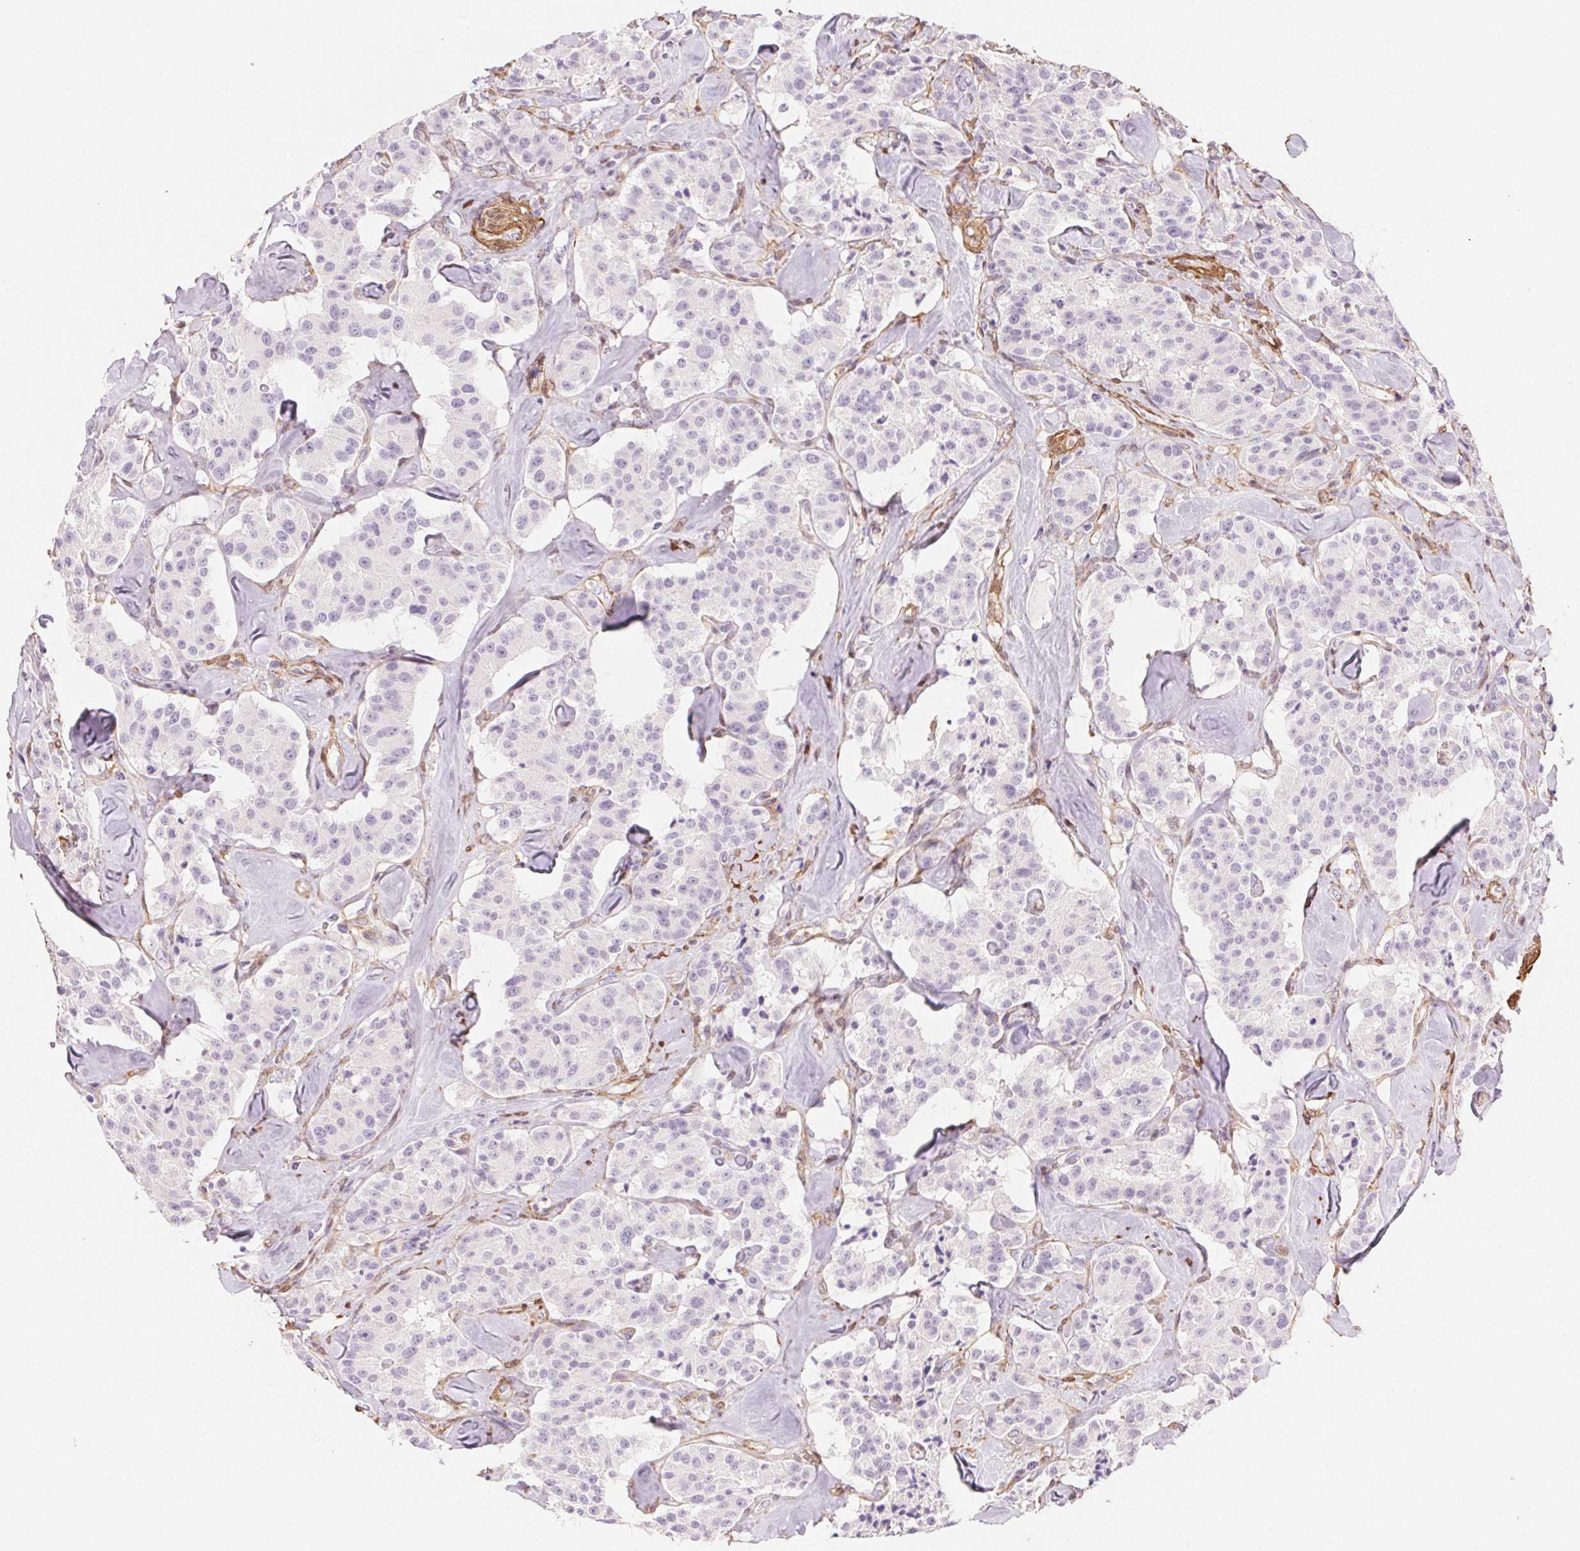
{"staining": {"intensity": "negative", "quantity": "none", "location": "none"}, "tissue": "carcinoid", "cell_type": "Tumor cells", "image_type": "cancer", "snomed": [{"axis": "morphology", "description": "Carcinoid, malignant, NOS"}, {"axis": "topography", "description": "Pancreas"}], "caption": "An image of human carcinoid is negative for staining in tumor cells.", "gene": "GPX8", "patient": {"sex": "male", "age": 41}}